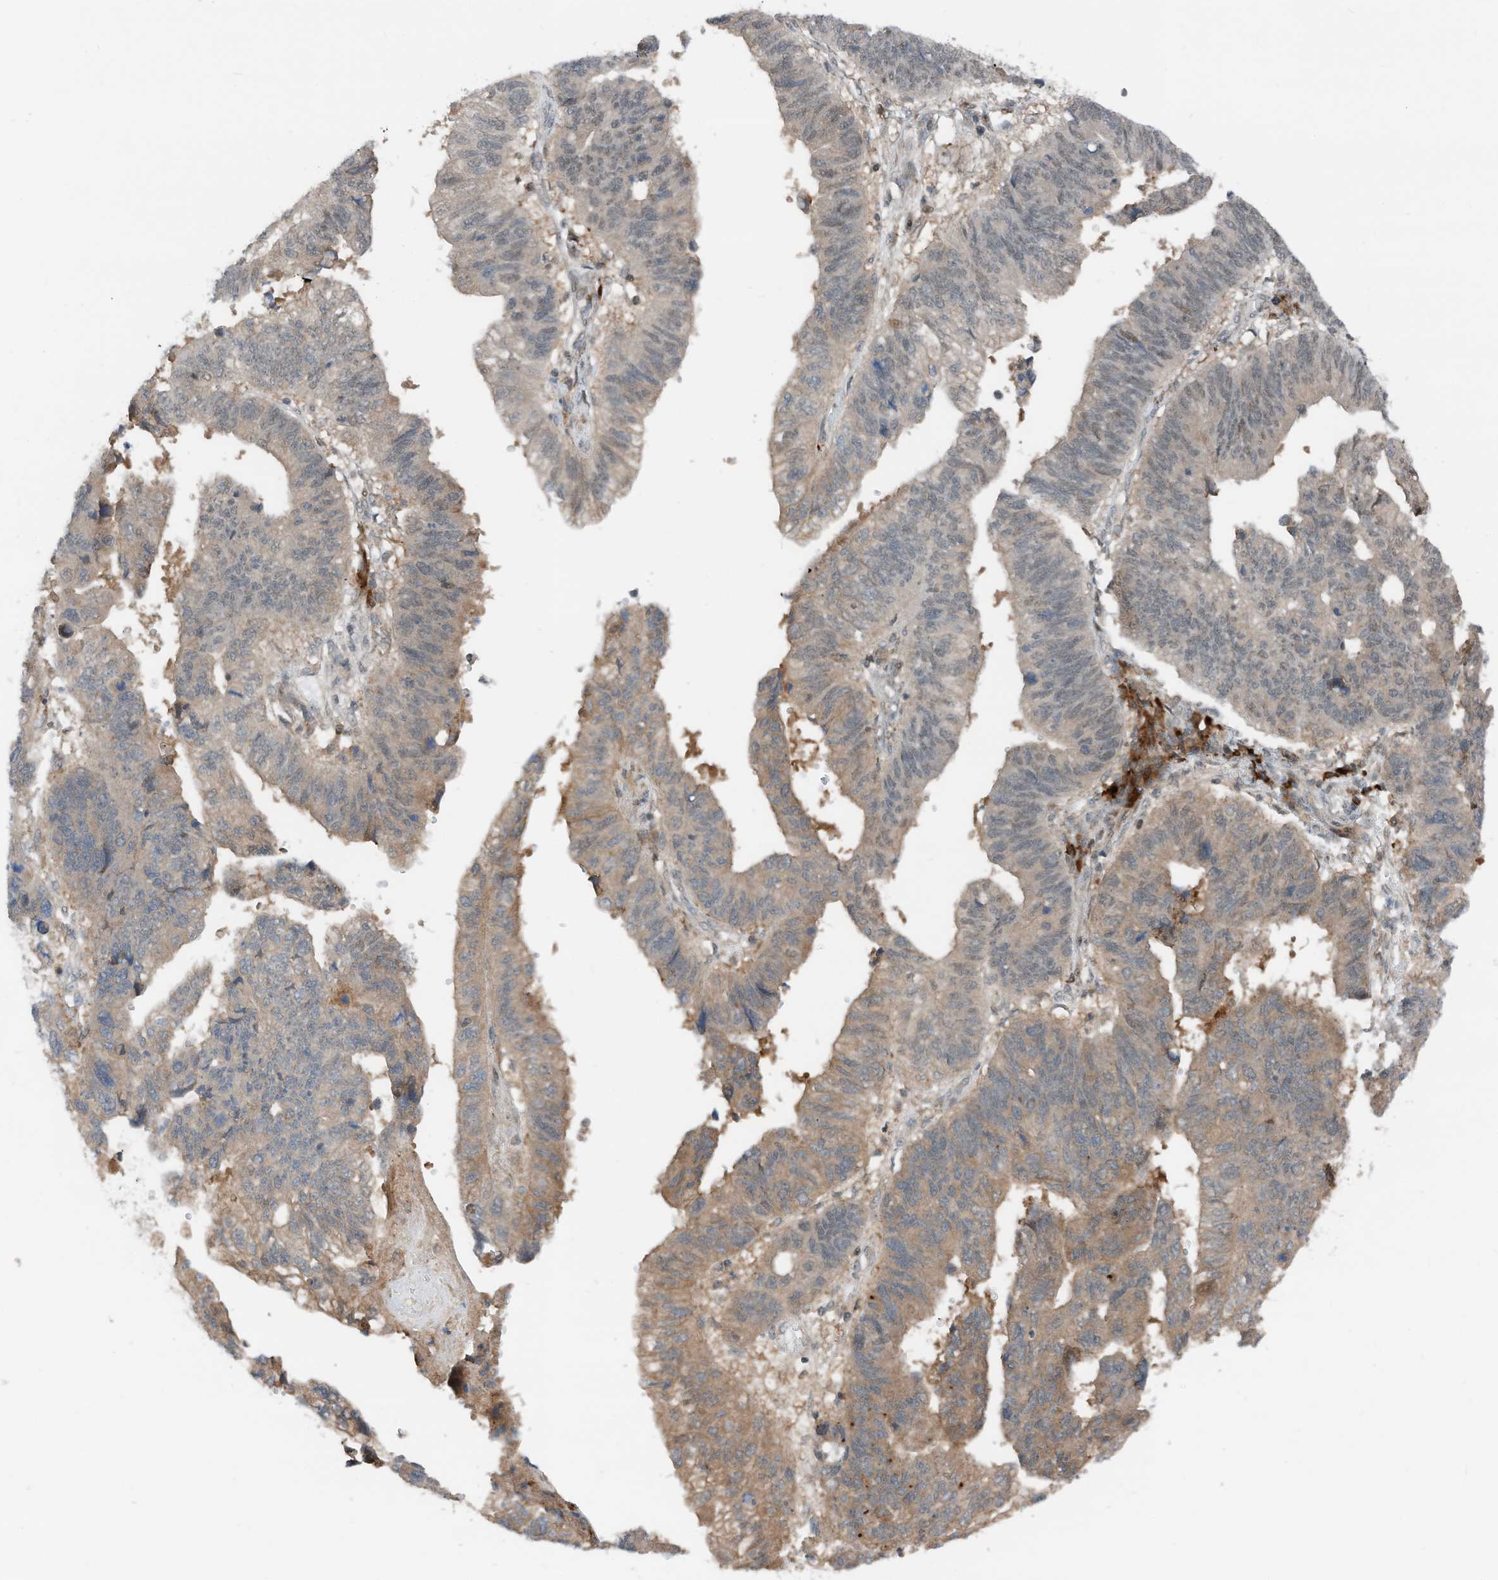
{"staining": {"intensity": "weak", "quantity": ">75%", "location": "cytoplasmic/membranous"}, "tissue": "stomach cancer", "cell_type": "Tumor cells", "image_type": "cancer", "snomed": [{"axis": "morphology", "description": "Adenocarcinoma, NOS"}, {"axis": "topography", "description": "Stomach"}], "caption": "Human stomach adenocarcinoma stained with a protein marker demonstrates weak staining in tumor cells.", "gene": "RMND1", "patient": {"sex": "male", "age": 59}}